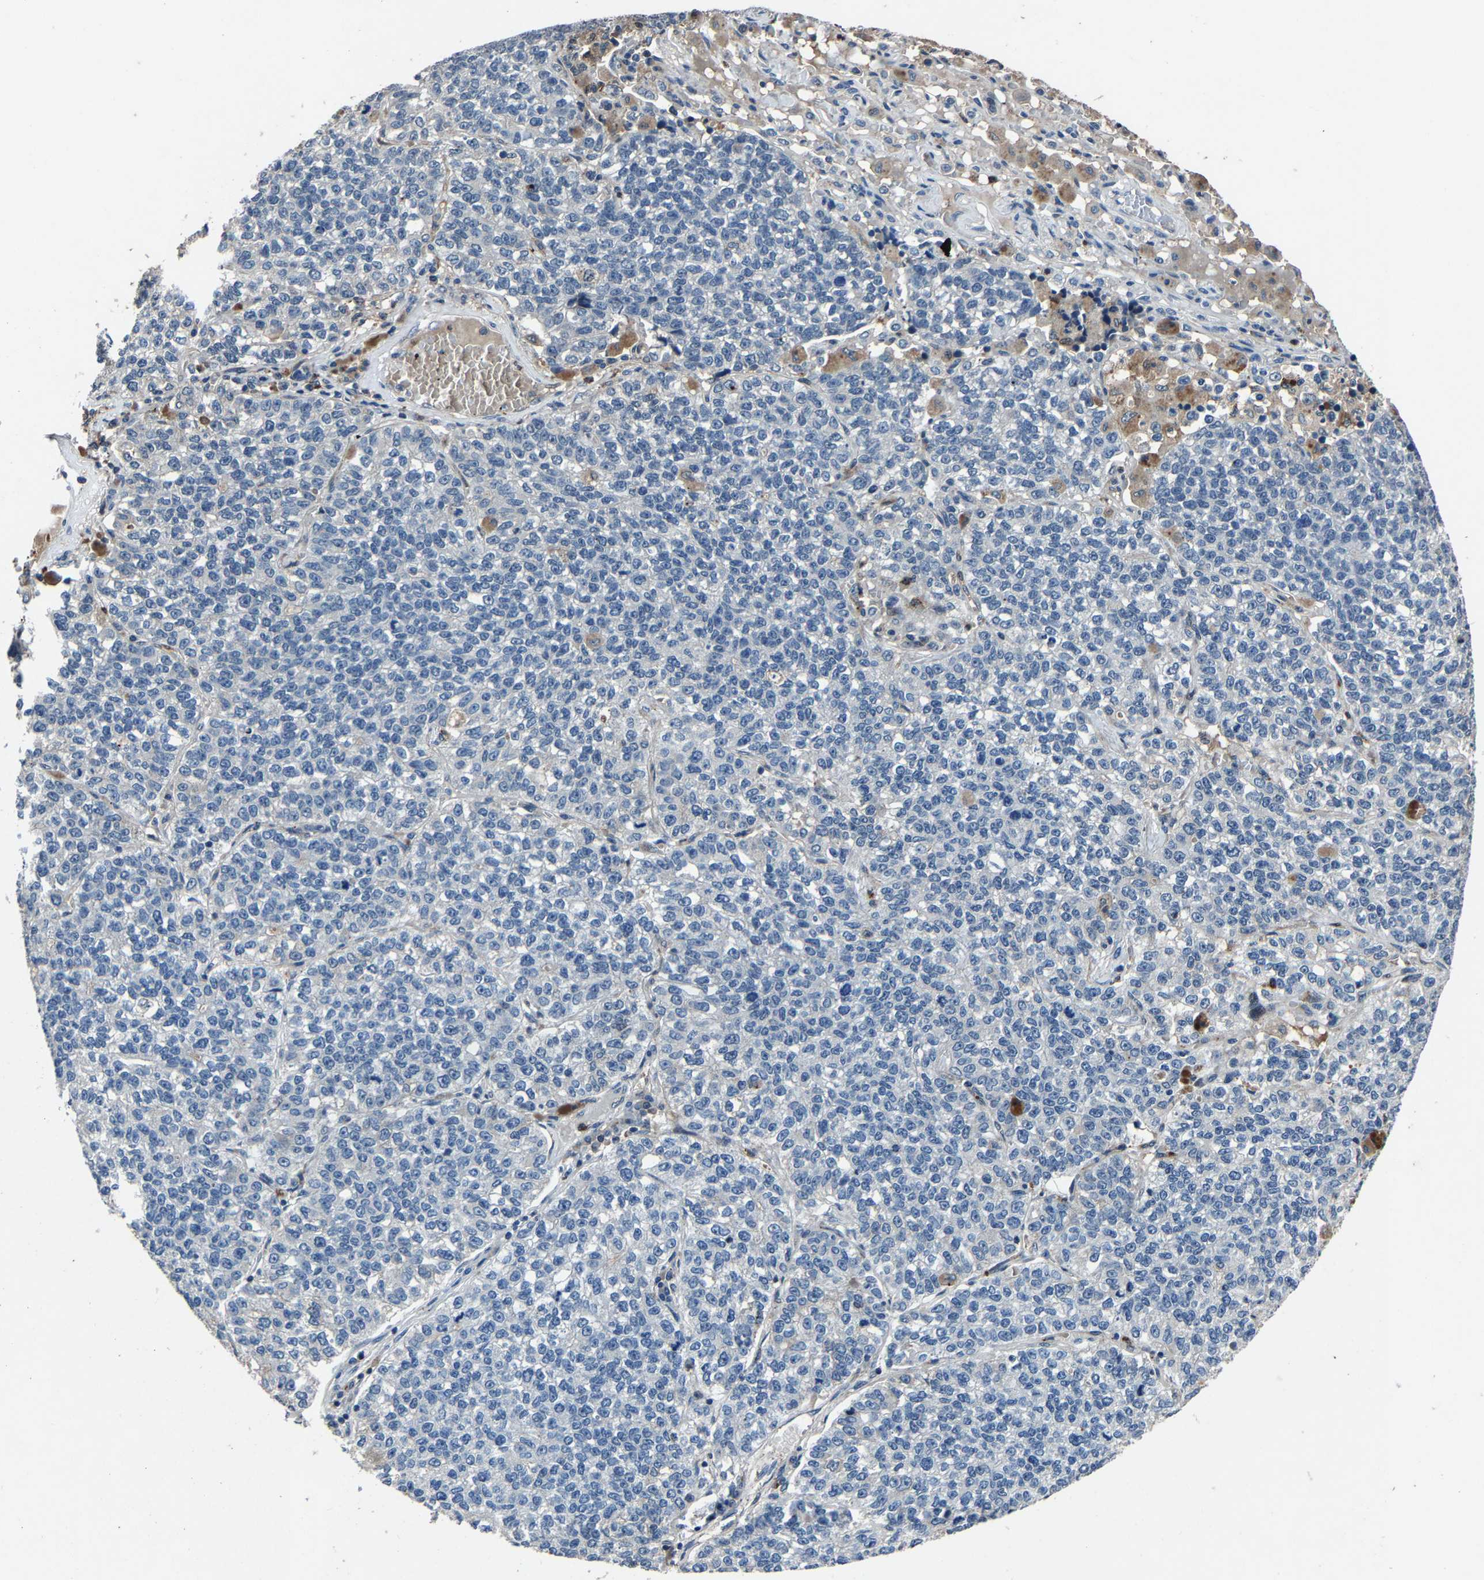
{"staining": {"intensity": "negative", "quantity": "none", "location": "none"}, "tissue": "lung cancer", "cell_type": "Tumor cells", "image_type": "cancer", "snomed": [{"axis": "morphology", "description": "Adenocarcinoma, NOS"}, {"axis": "topography", "description": "Lung"}], "caption": "The image exhibits no significant staining in tumor cells of lung cancer (adenocarcinoma).", "gene": "PCNX2", "patient": {"sex": "male", "age": 49}}